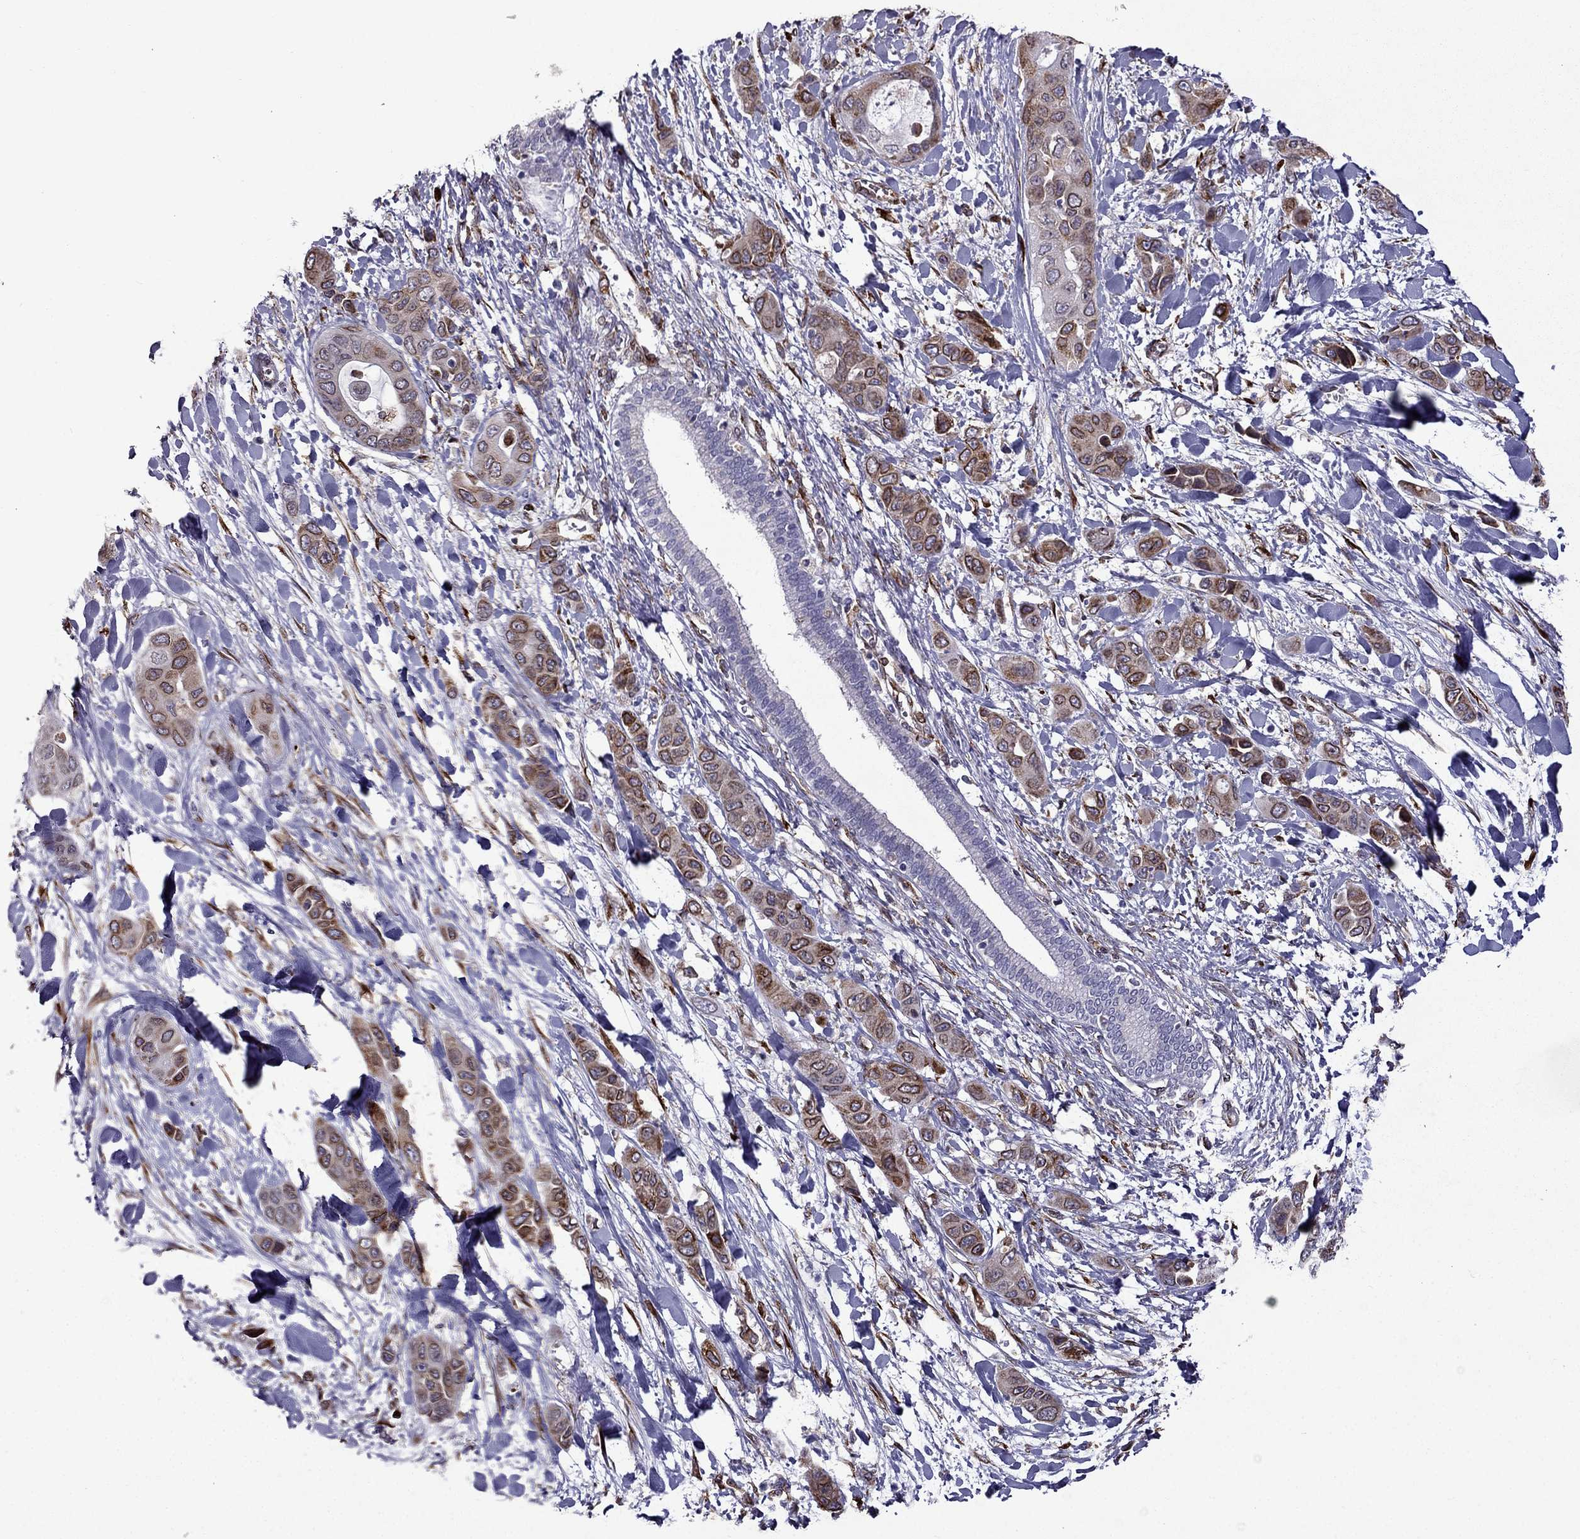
{"staining": {"intensity": "moderate", "quantity": "25%-75%", "location": "cytoplasmic/membranous"}, "tissue": "liver cancer", "cell_type": "Tumor cells", "image_type": "cancer", "snomed": [{"axis": "morphology", "description": "Cholangiocarcinoma"}, {"axis": "topography", "description": "Liver"}], "caption": "Immunohistochemical staining of liver cholangiocarcinoma reveals moderate cytoplasmic/membranous protein positivity in approximately 25%-75% of tumor cells.", "gene": "IKBIP", "patient": {"sex": "female", "age": 52}}